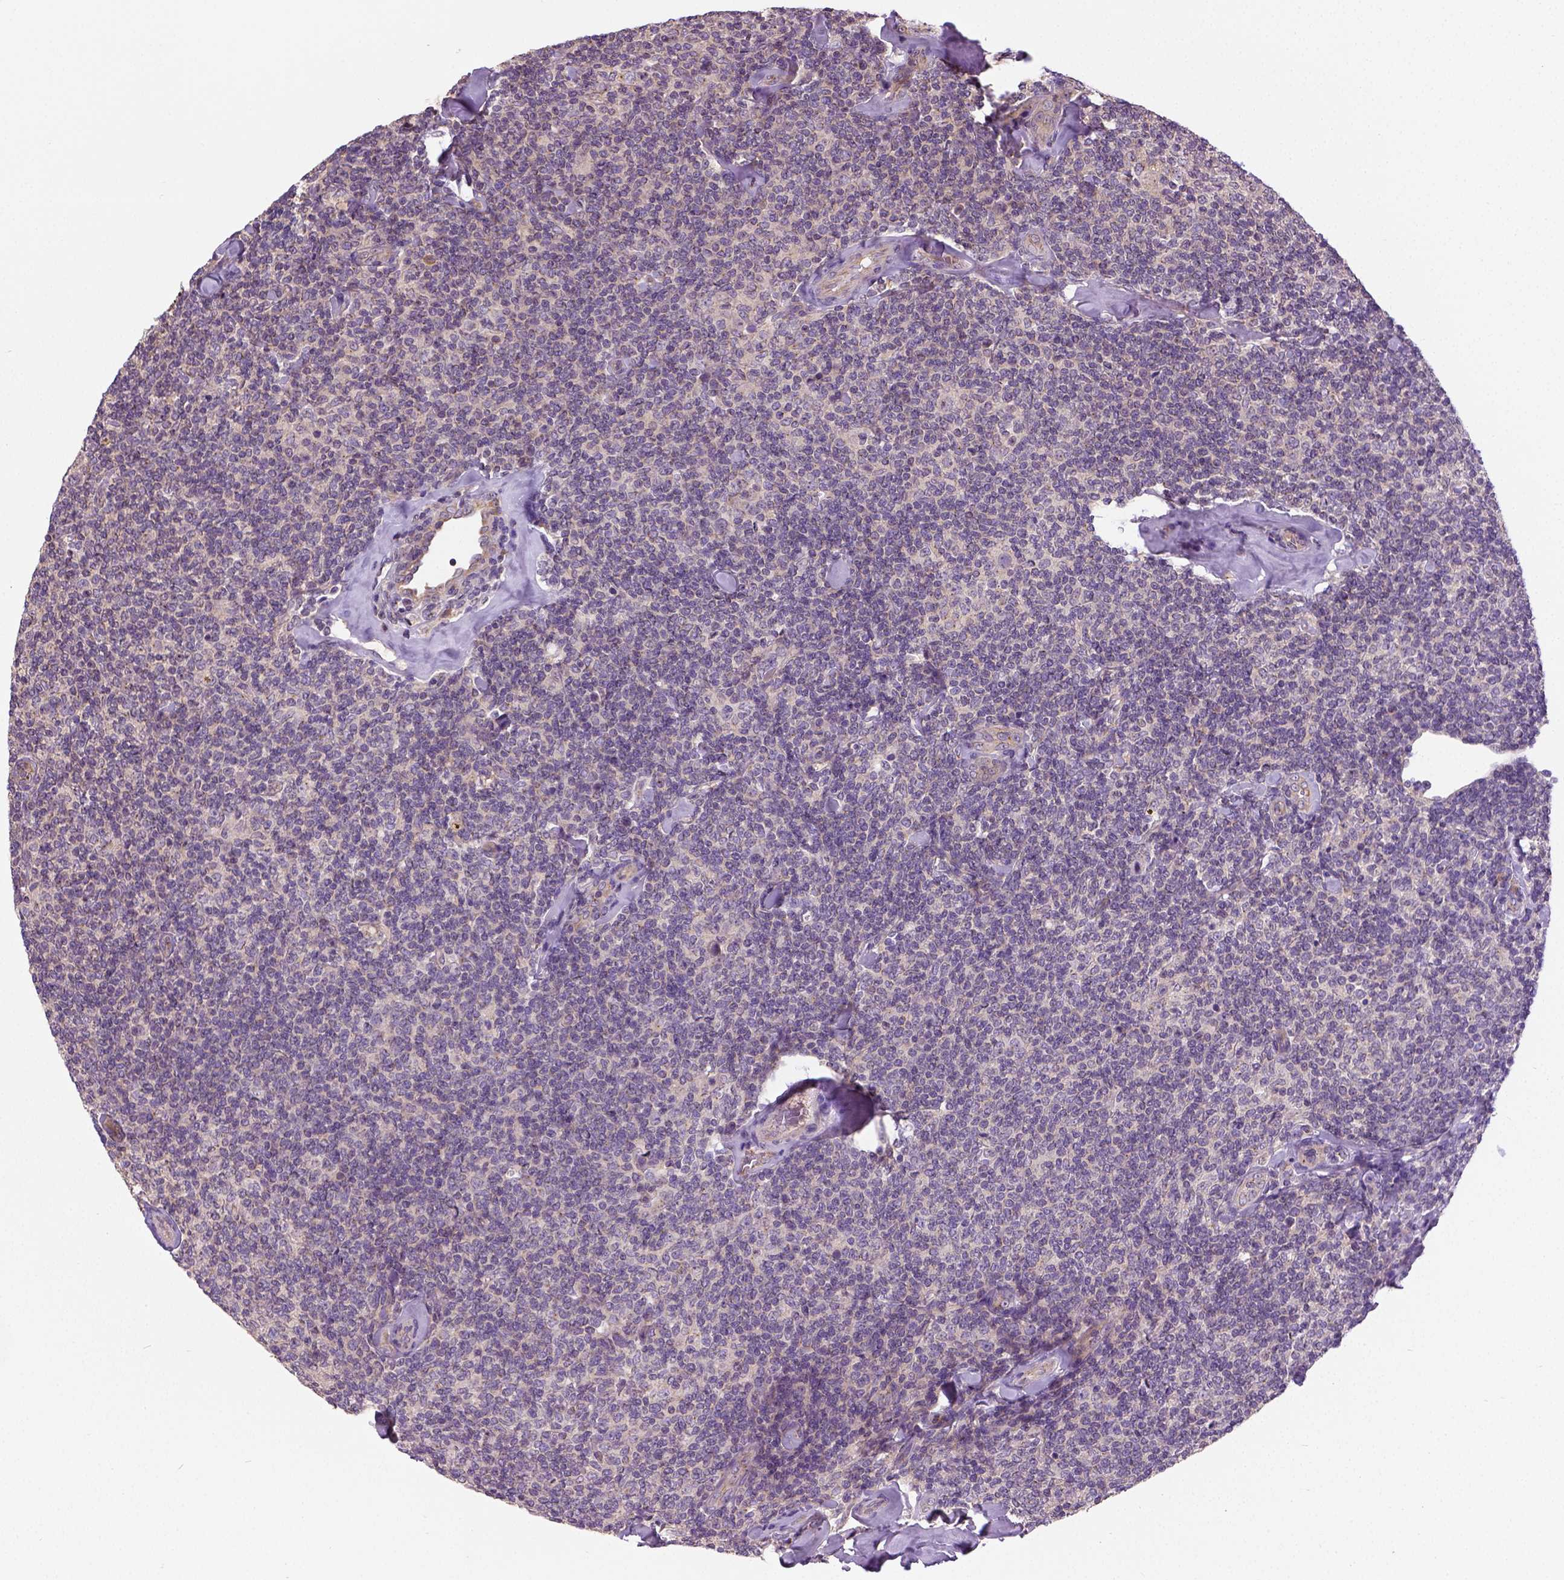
{"staining": {"intensity": "weak", "quantity": "25%-75%", "location": "cytoplasmic/membranous"}, "tissue": "lymphoma", "cell_type": "Tumor cells", "image_type": "cancer", "snomed": [{"axis": "morphology", "description": "Malignant lymphoma, non-Hodgkin's type, Low grade"}, {"axis": "topography", "description": "Lymph node"}], "caption": "Weak cytoplasmic/membranous expression is seen in about 25%-75% of tumor cells in lymphoma.", "gene": "CRACR2A", "patient": {"sex": "female", "age": 56}}